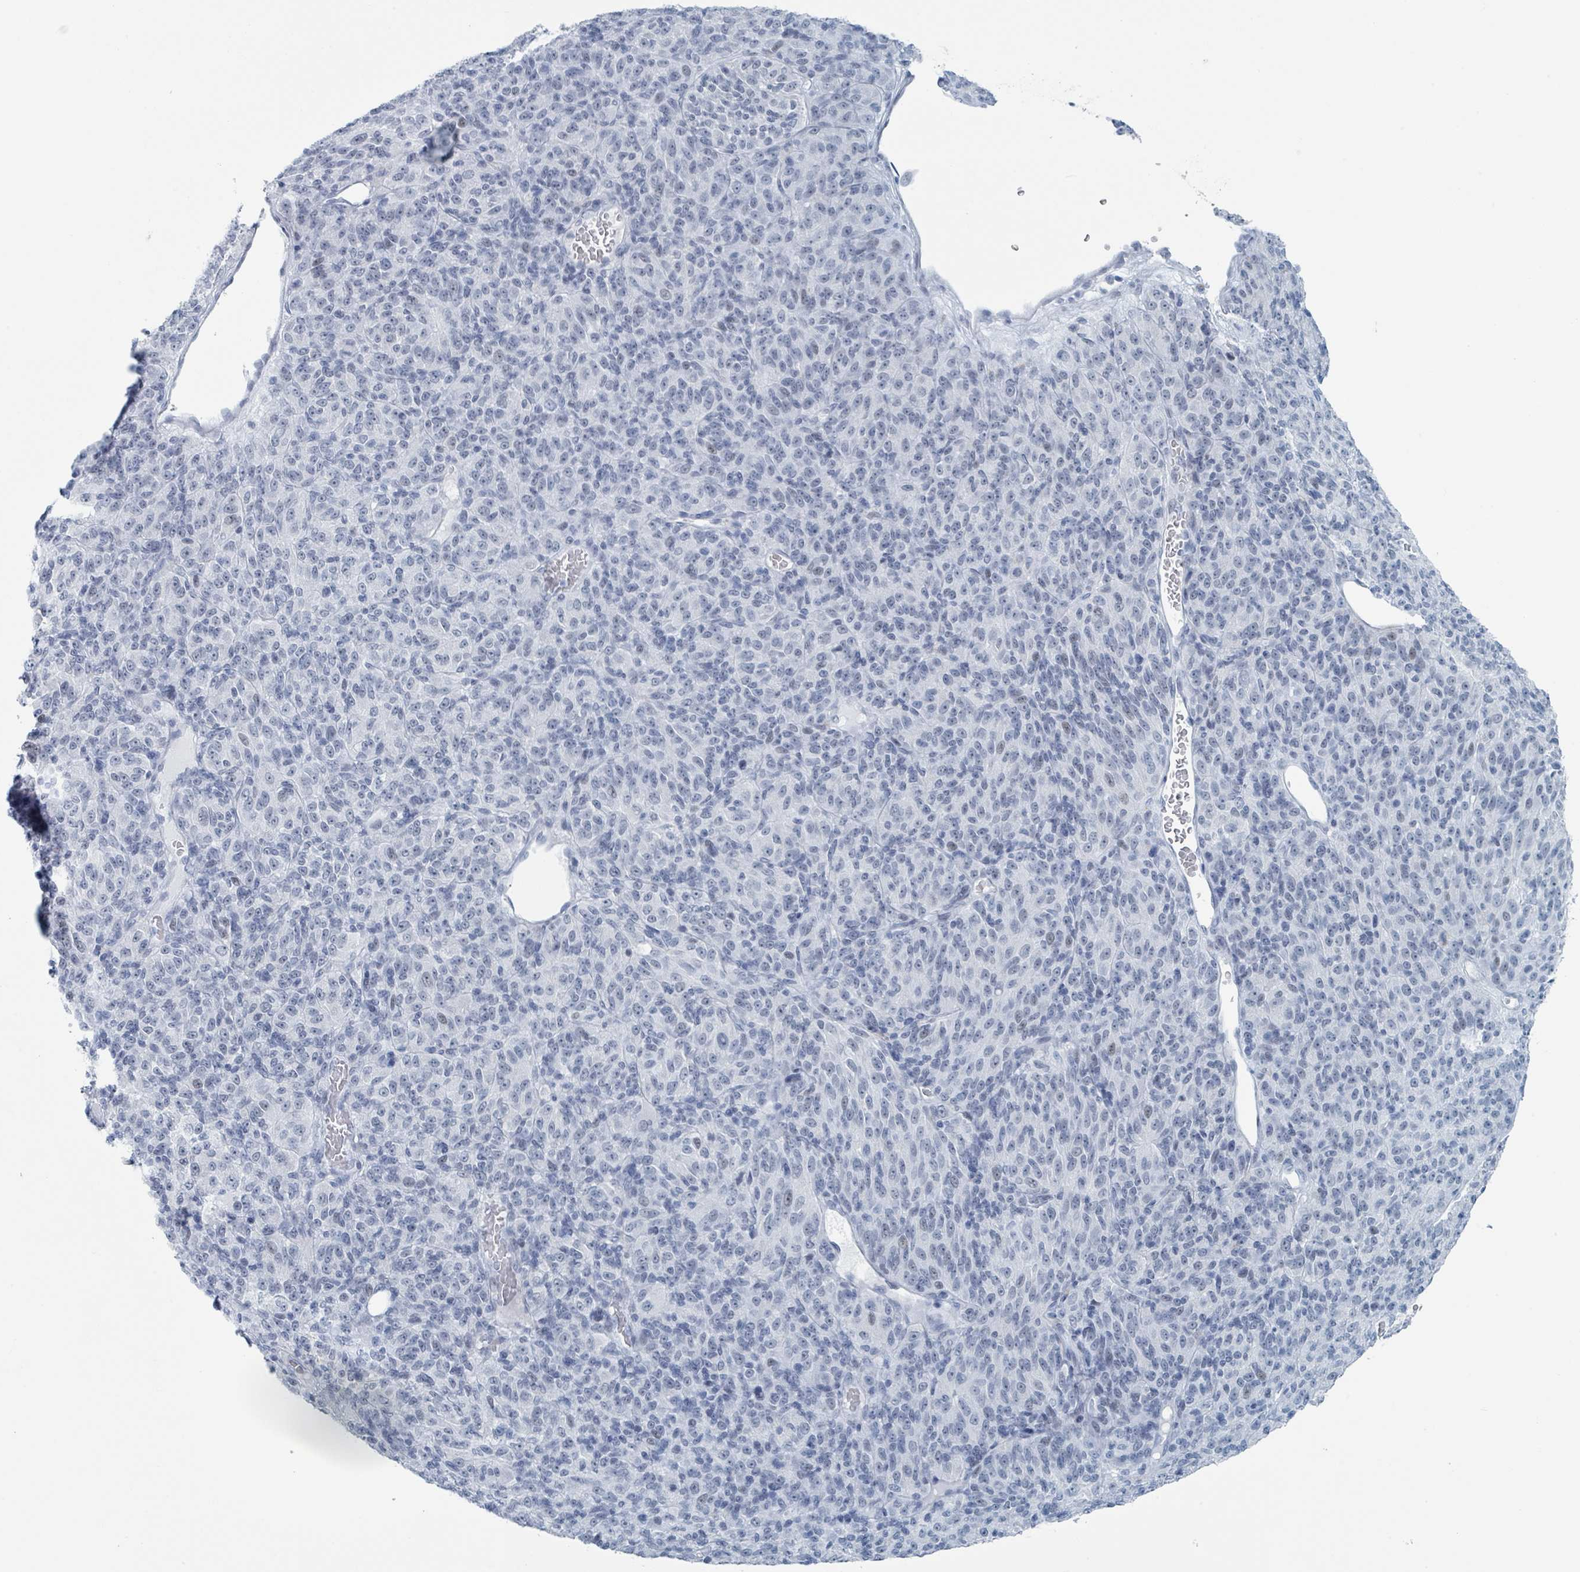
{"staining": {"intensity": "negative", "quantity": "none", "location": "none"}, "tissue": "melanoma", "cell_type": "Tumor cells", "image_type": "cancer", "snomed": [{"axis": "morphology", "description": "Malignant melanoma, Metastatic site"}, {"axis": "topography", "description": "Brain"}], "caption": "There is no significant expression in tumor cells of melanoma.", "gene": "GPR15LG", "patient": {"sex": "female", "age": 56}}